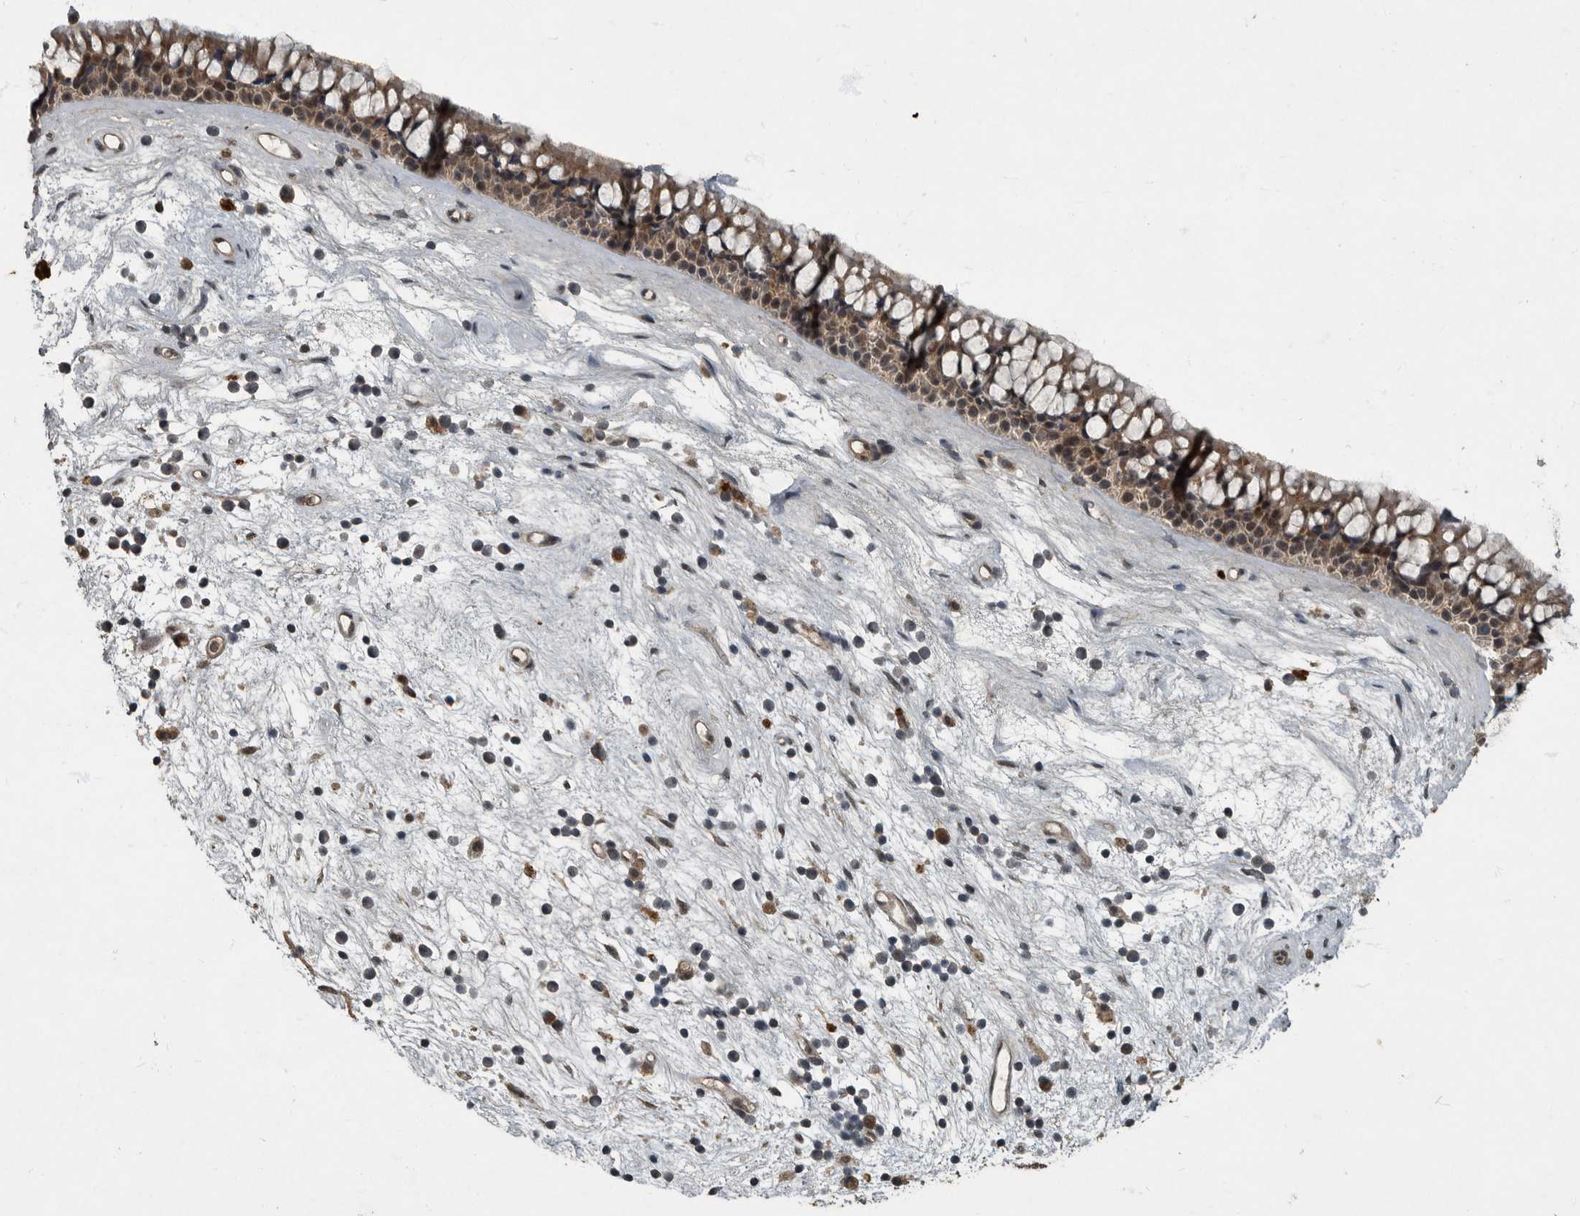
{"staining": {"intensity": "moderate", "quantity": ">75%", "location": "cytoplasmic/membranous,nuclear"}, "tissue": "nasopharynx", "cell_type": "Respiratory epithelial cells", "image_type": "normal", "snomed": [{"axis": "morphology", "description": "Normal tissue, NOS"}, {"axis": "topography", "description": "Nasopharynx"}], "caption": "A photomicrograph of nasopharynx stained for a protein demonstrates moderate cytoplasmic/membranous,nuclear brown staining in respiratory epithelial cells. Using DAB (brown) and hematoxylin (blue) stains, captured at high magnification using brightfield microscopy.", "gene": "FOXO1", "patient": {"sex": "male", "age": 64}}